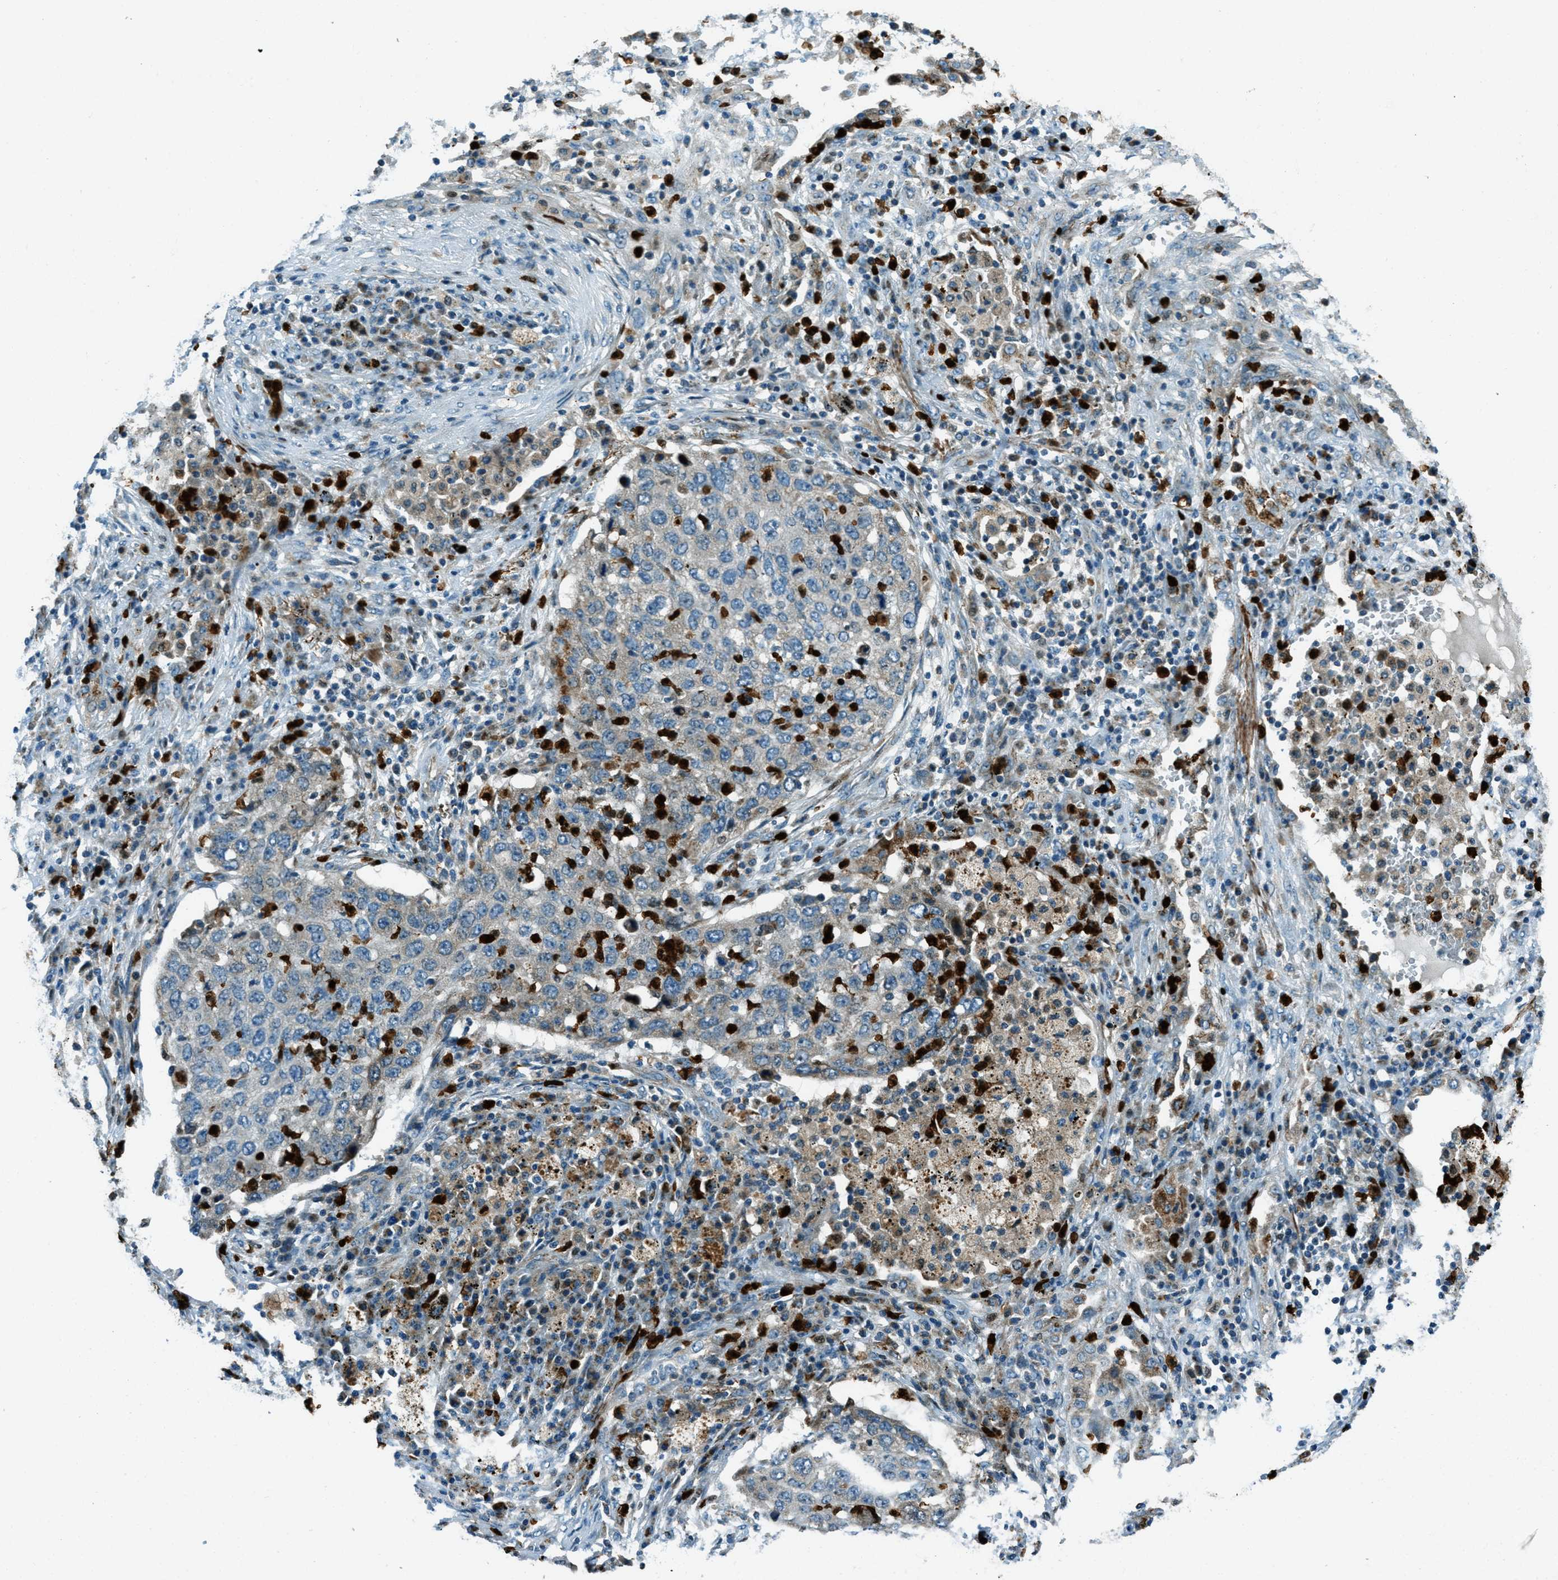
{"staining": {"intensity": "moderate", "quantity": "<25%", "location": "cytoplasmic/membranous"}, "tissue": "lung cancer", "cell_type": "Tumor cells", "image_type": "cancer", "snomed": [{"axis": "morphology", "description": "Squamous cell carcinoma, NOS"}, {"axis": "topography", "description": "Lung"}], "caption": "IHC histopathology image of neoplastic tissue: lung cancer (squamous cell carcinoma) stained using immunohistochemistry (IHC) displays low levels of moderate protein expression localized specifically in the cytoplasmic/membranous of tumor cells, appearing as a cytoplasmic/membranous brown color.", "gene": "FAR1", "patient": {"sex": "female", "age": 63}}